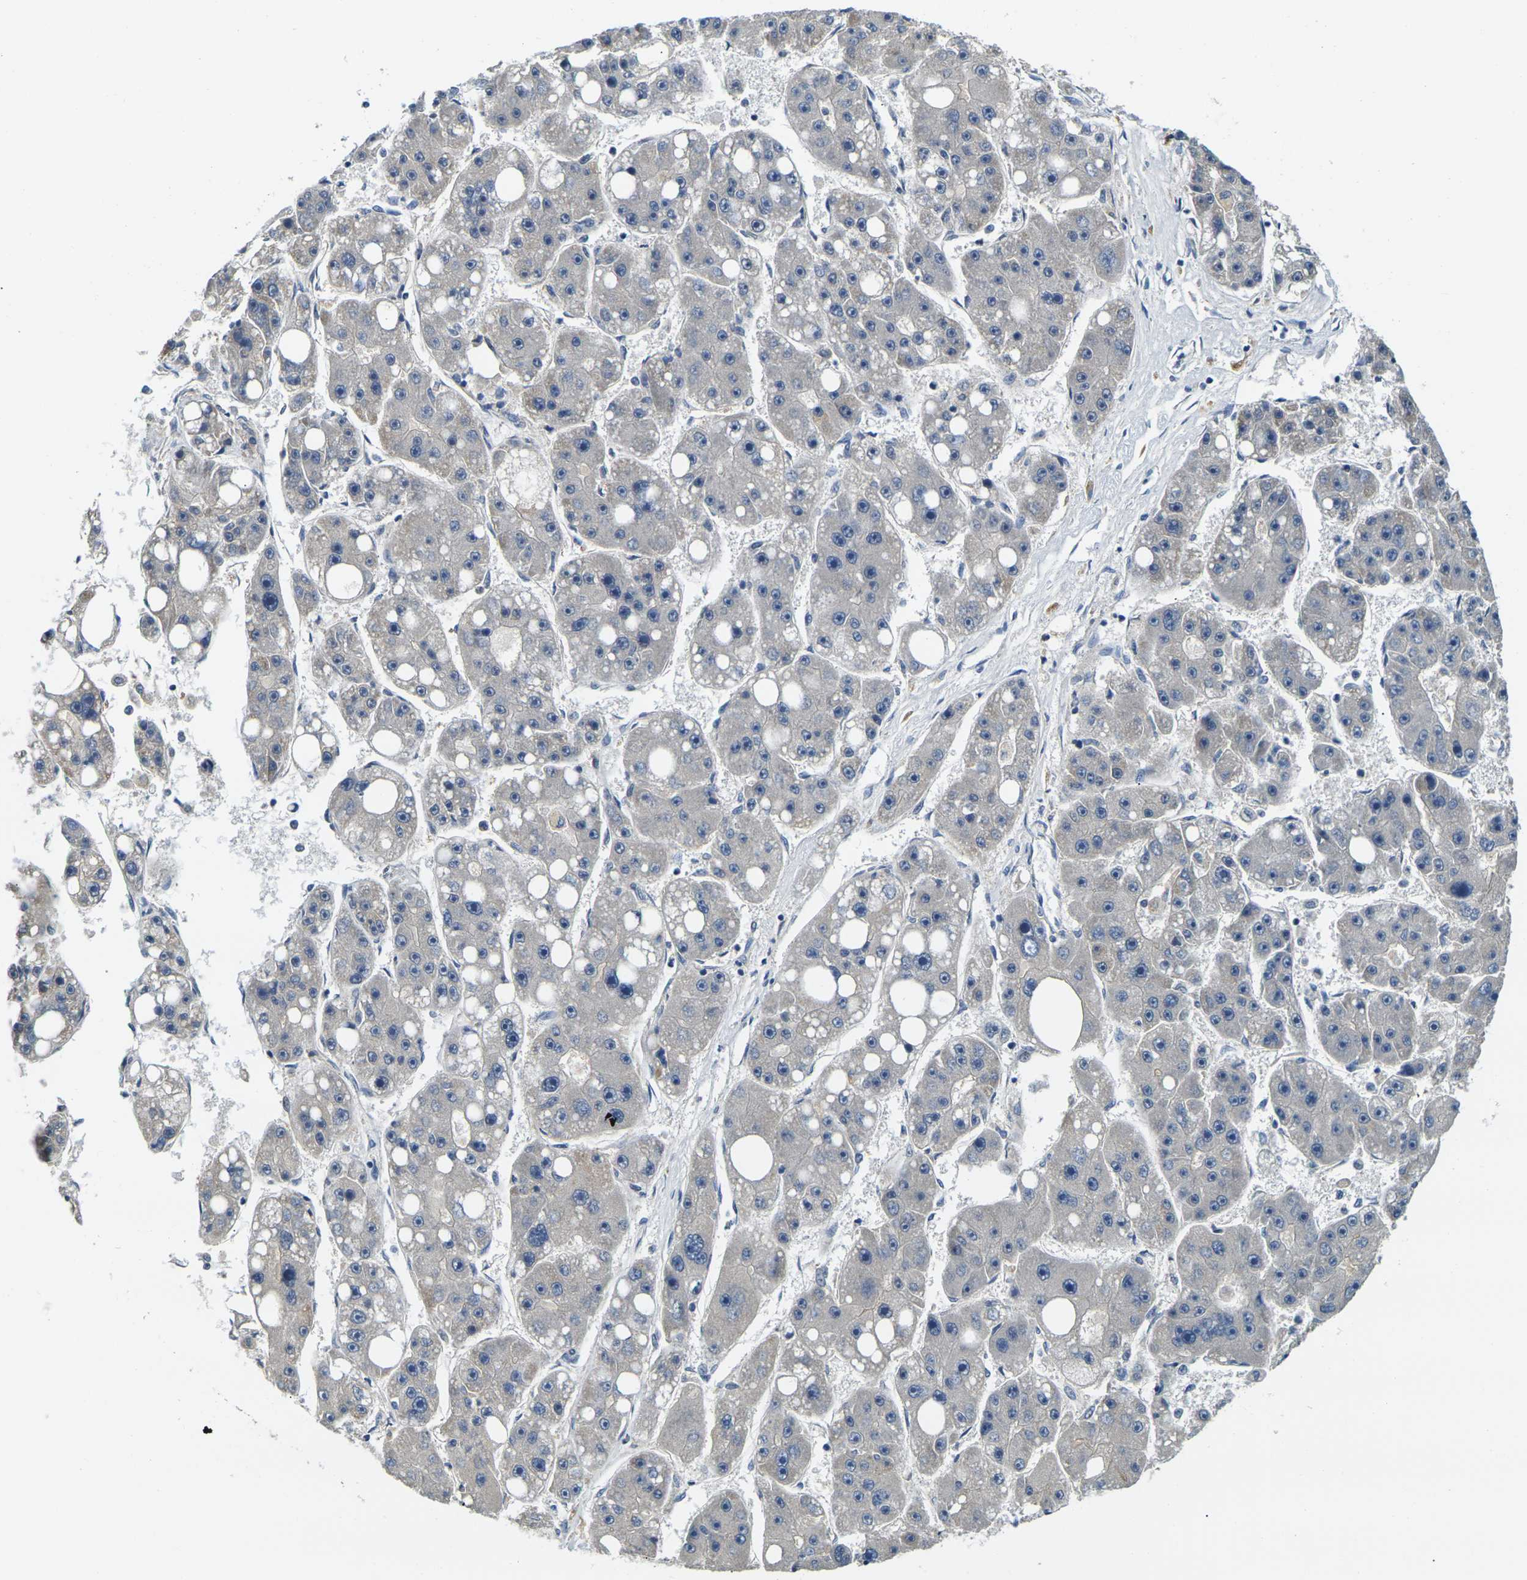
{"staining": {"intensity": "negative", "quantity": "none", "location": "none"}, "tissue": "liver cancer", "cell_type": "Tumor cells", "image_type": "cancer", "snomed": [{"axis": "morphology", "description": "Carcinoma, Hepatocellular, NOS"}, {"axis": "topography", "description": "Liver"}], "caption": "An image of human liver cancer (hepatocellular carcinoma) is negative for staining in tumor cells.", "gene": "SHISAL2B", "patient": {"sex": "female", "age": 61}}